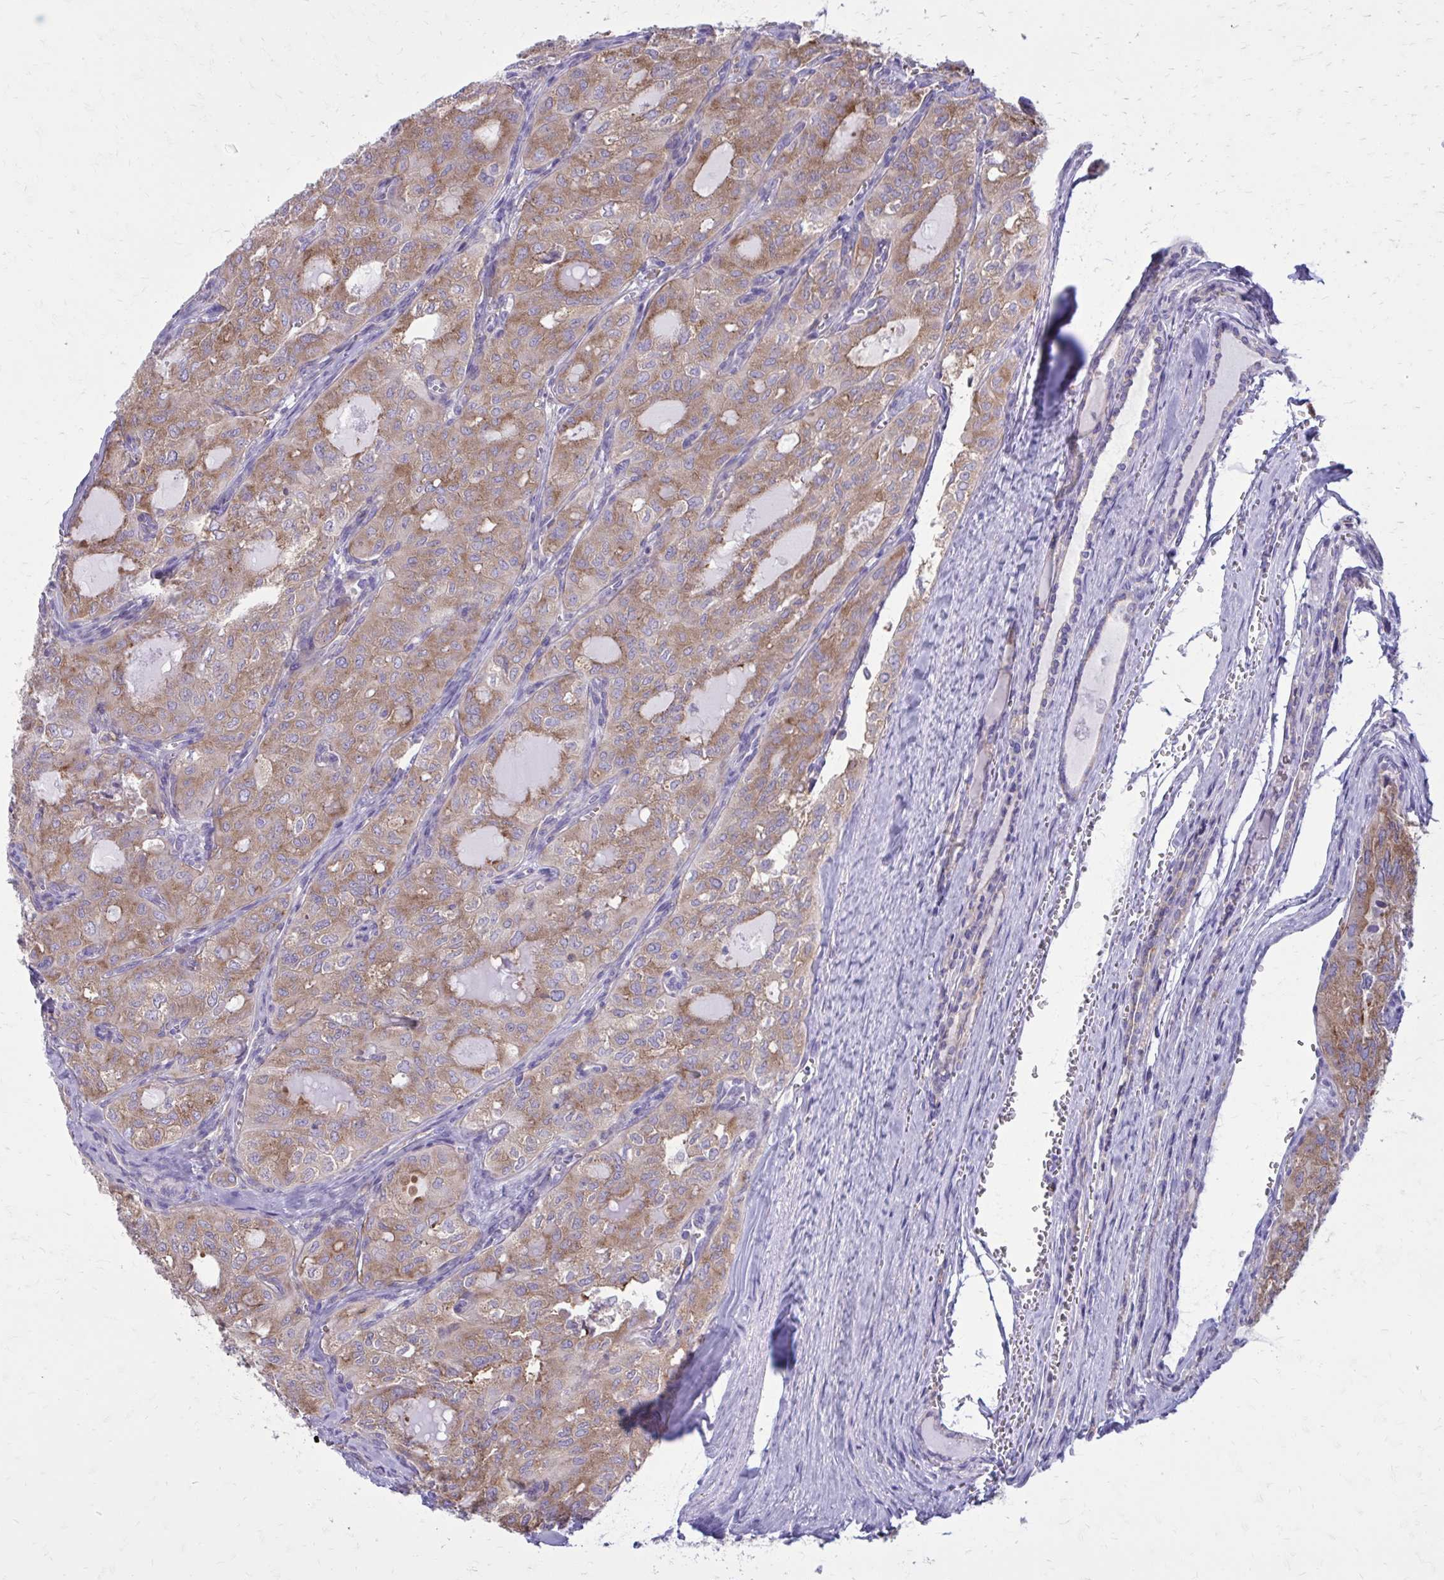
{"staining": {"intensity": "moderate", "quantity": ">75%", "location": "cytoplasmic/membranous"}, "tissue": "thyroid cancer", "cell_type": "Tumor cells", "image_type": "cancer", "snomed": [{"axis": "morphology", "description": "Follicular adenoma carcinoma, NOS"}, {"axis": "topography", "description": "Thyroid gland"}], "caption": "A histopathology image of human thyroid cancer (follicular adenoma carcinoma) stained for a protein displays moderate cytoplasmic/membranous brown staining in tumor cells.", "gene": "CLTA", "patient": {"sex": "male", "age": 75}}